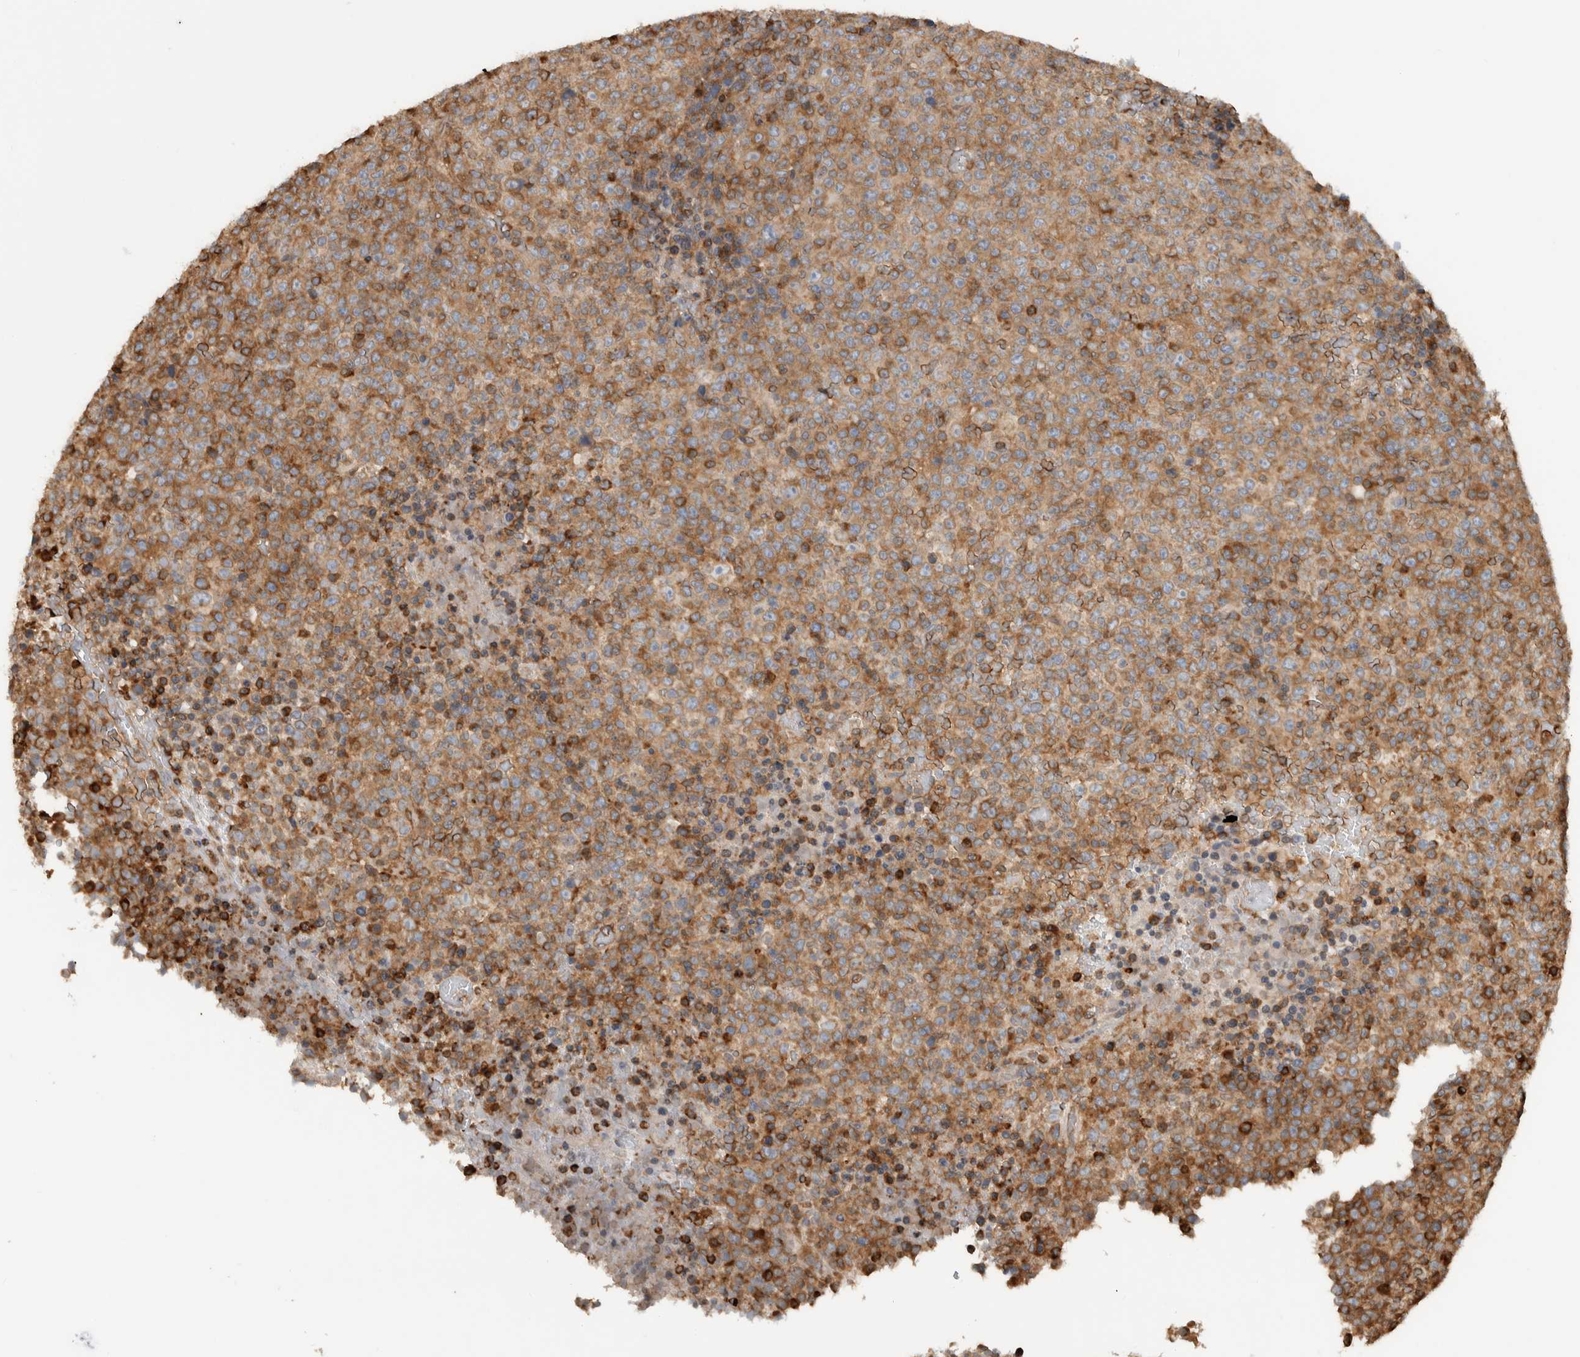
{"staining": {"intensity": "moderate", "quantity": ">75%", "location": "cytoplasmic/membranous"}, "tissue": "lymphoma", "cell_type": "Tumor cells", "image_type": "cancer", "snomed": [{"axis": "morphology", "description": "Malignant lymphoma, non-Hodgkin's type, High grade"}, {"axis": "topography", "description": "Lymph node"}], "caption": "Protein staining of lymphoma tissue reveals moderate cytoplasmic/membranous expression in about >75% of tumor cells. (brown staining indicates protein expression, while blue staining denotes nuclei).", "gene": "CNTROB", "patient": {"sex": "male", "age": 13}}